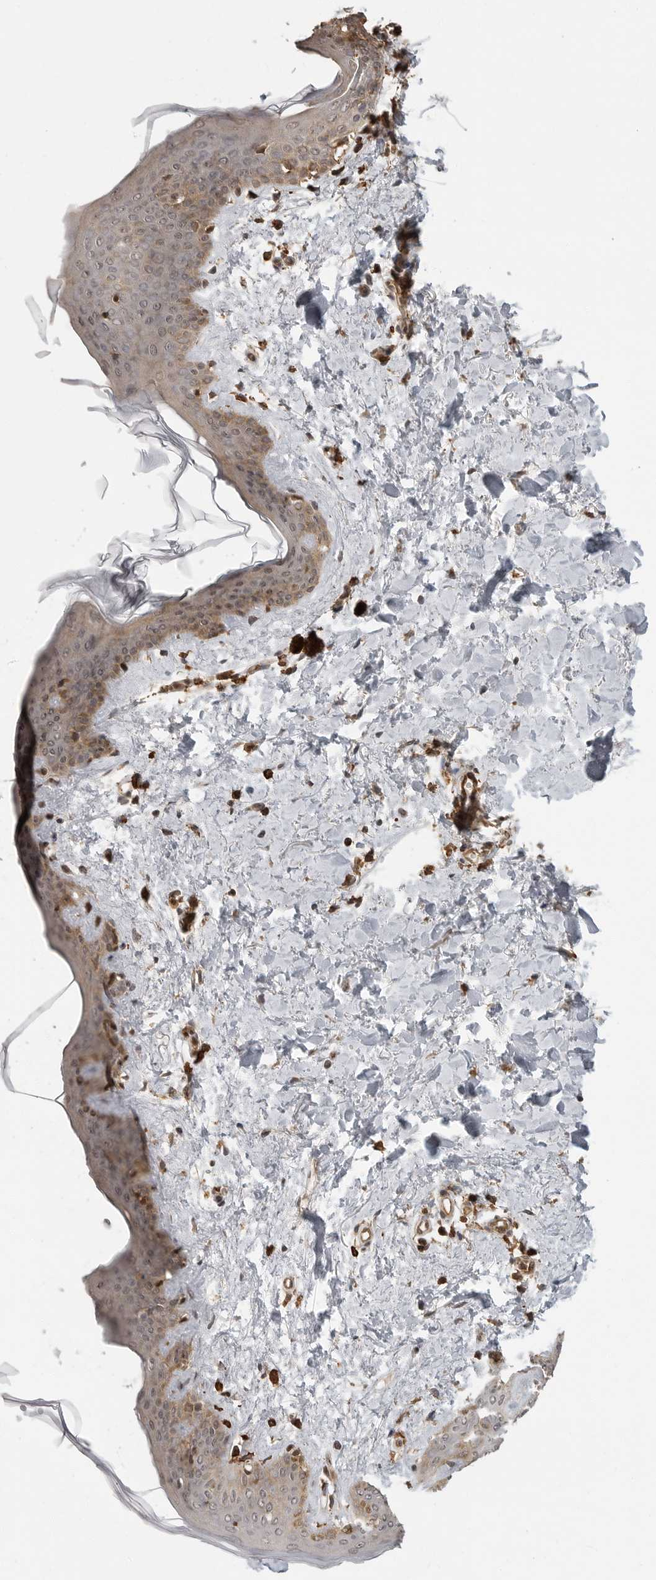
{"staining": {"intensity": "strong", "quantity": ">75%", "location": "cytoplasmic/membranous,nuclear"}, "tissue": "skin", "cell_type": "Fibroblasts", "image_type": "normal", "snomed": [{"axis": "morphology", "description": "Normal tissue, NOS"}, {"axis": "topography", "description": "Skin"}], "caption": "Immunohistochemical staining of unremarkable human skin shows high levels of strong cytoplasmic/membranous,nuclear staining in about >75% of fibroblasts.", "gene": "ERN1", "patient": {"sex": "female", "age": 46}}